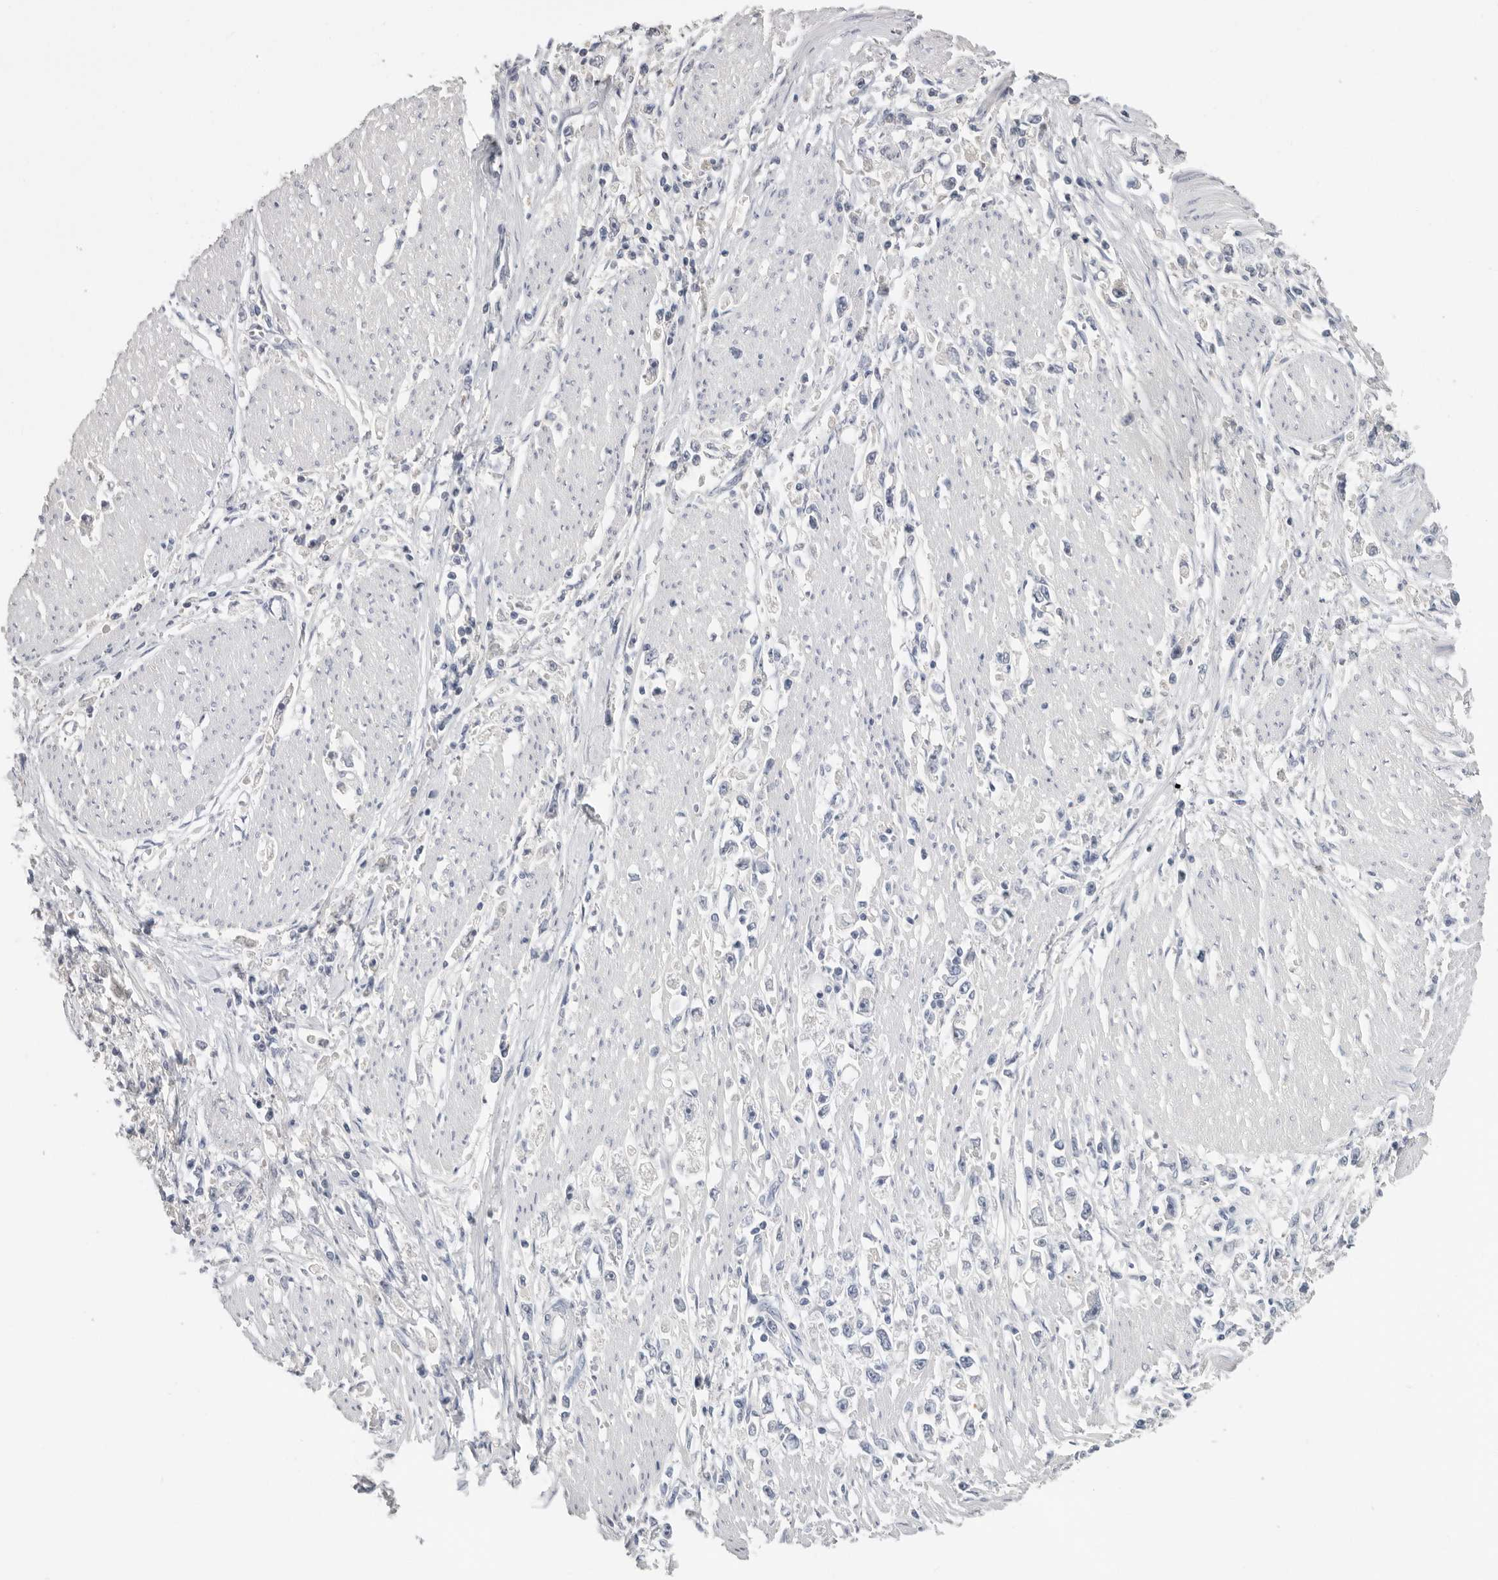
{"staining": {"intensity": "negative", "quantity": "none", "location": "none"}, "tissue": "stomach cancer", "cell_type": "Tumor cells", "image_type": "cancer", "snomed": [{"axis": "morphology", "description": "Adenocarcinoma, NOS"}, {"axis": "topography", "description": "Stomach"}], "caption": "DAB immunohistochemical staining of human stomach cancer shows no significant positivity in tumor cells.", "gene": "APOA2", "patient": {"sex": "female", "age": 59}}